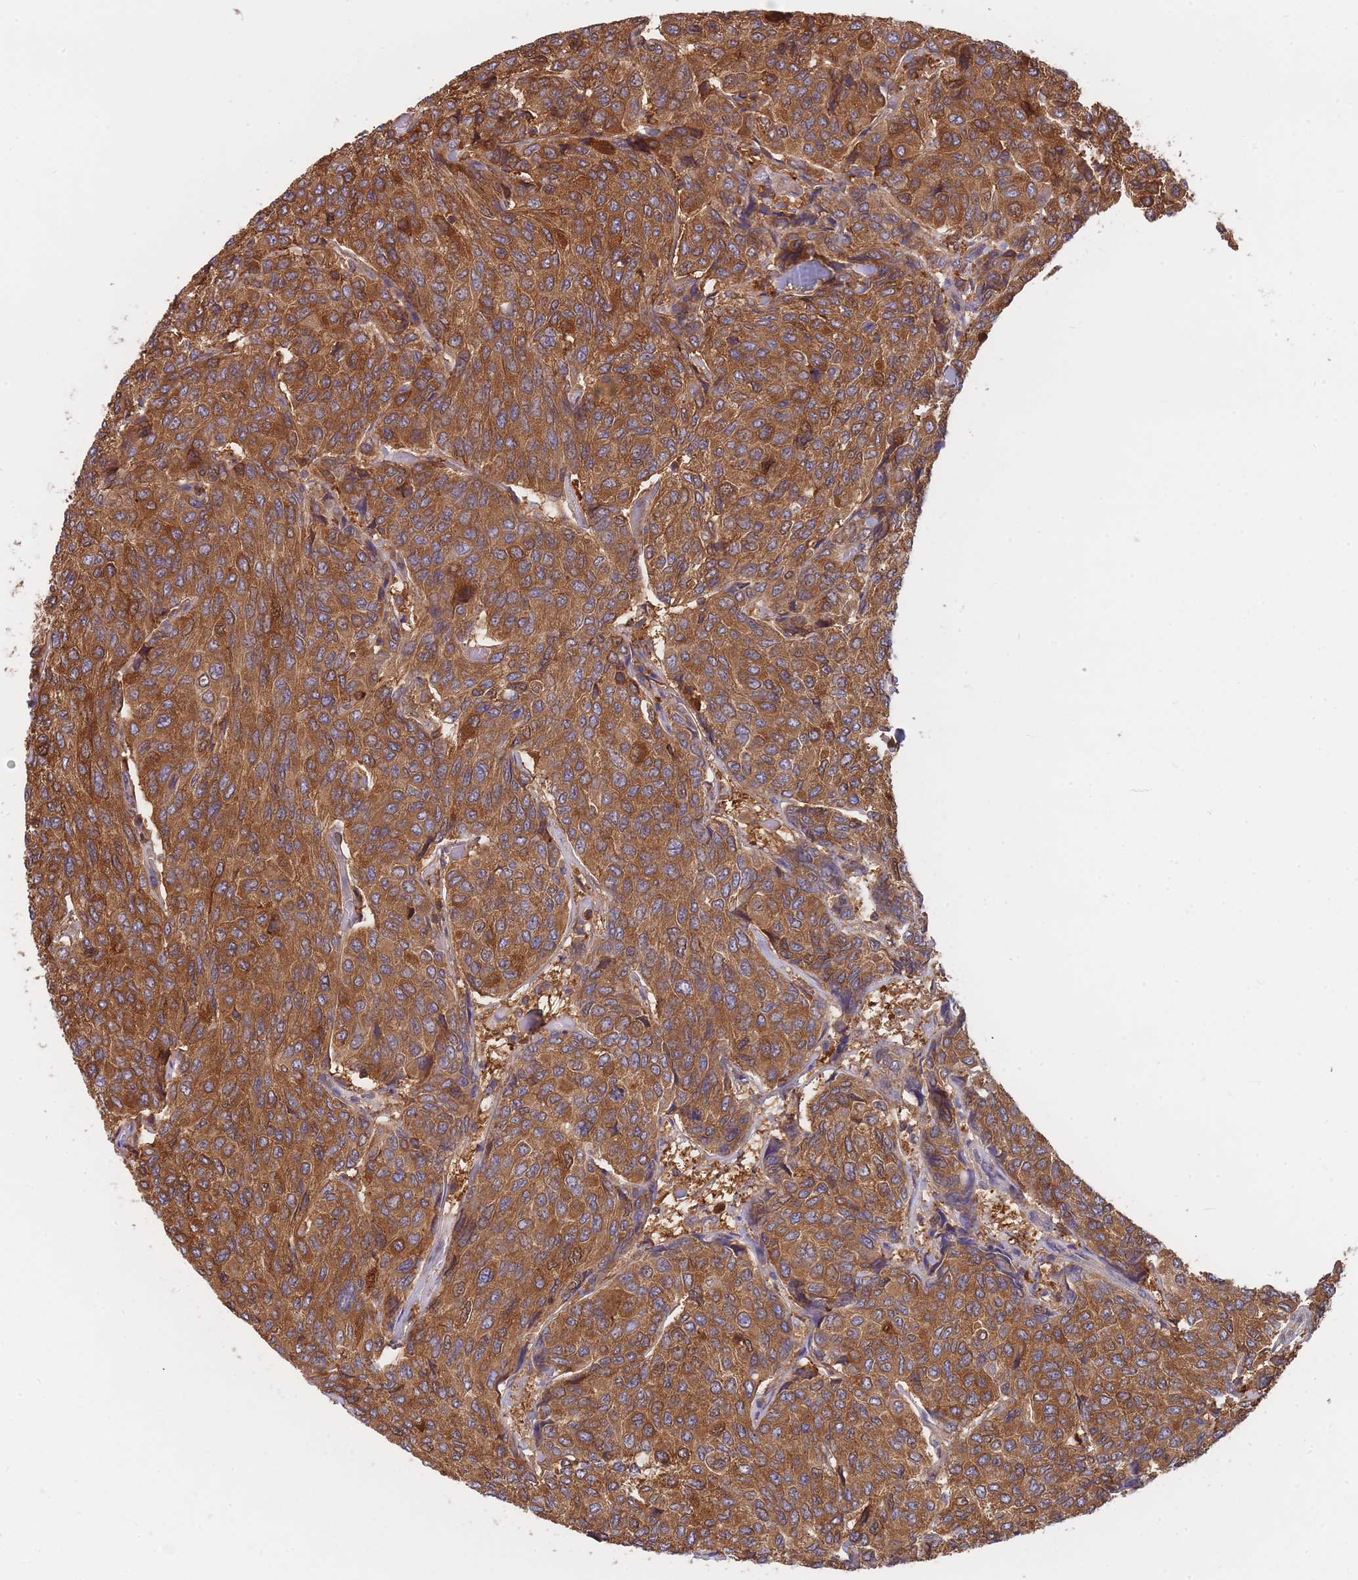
{"staining": {"intensity": "strong", "quantity": ">75%", "location": "cytoplasmic/membranous"}, "tissue": "breast cancer", "cell_type": "Tumor cells", "image_type": "cancer", "snomed": [{"axis": "morphology", "description": "Duct carcinoma"}, {"axis": "topography", "description": "Breast"}], "caption": "Strong cytoplasmic/membranous staining is appreciated in approximately >75% of tumor cells in breast cancer.", "gene": "SLC4A9", "patient": {"sex": "female", "age": 55}}